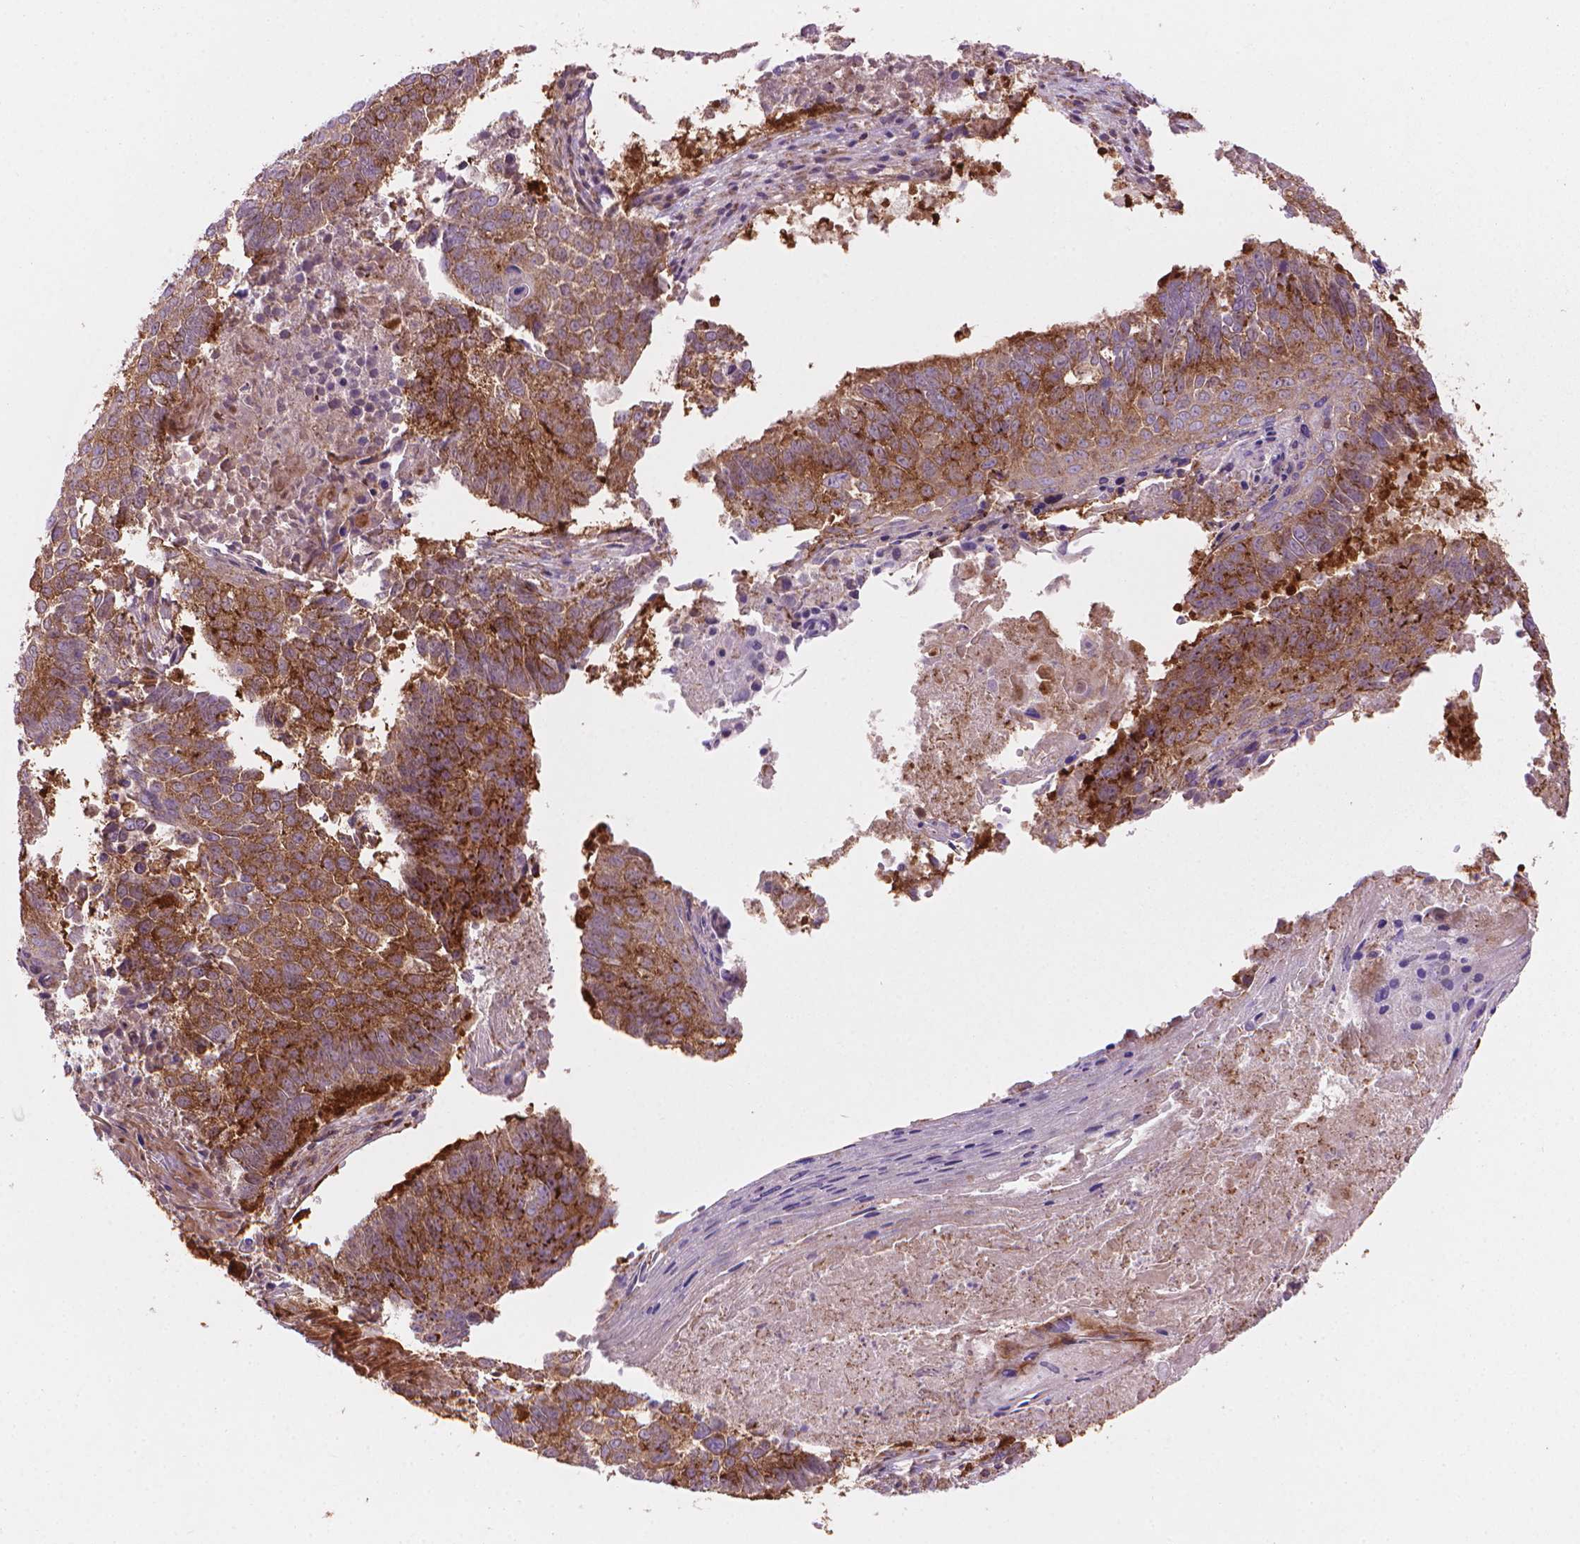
{"staining": {"intensity": "moderate", "quantity": ">75%", "location": "cytoplasmic/membranous"}, "tissue": "lung cancer", "cell_type": "Tumor cells", "image_type": "cancer", "snomed": [{"axis": "morphology", "description": "Squamous cell carcinoma, NOS"}, {"axis": "topography", "description": "Lung"}], "caption": "Moderate cytoplasmic/membranous protein expression is appreciated in approximately >75% of tumor cells in lung cancer. (brown staining indicates protein expression, while blue staining denotes nuclei).", "gene": "VARS2", "patient": {"sex": "male", "age": 73}}